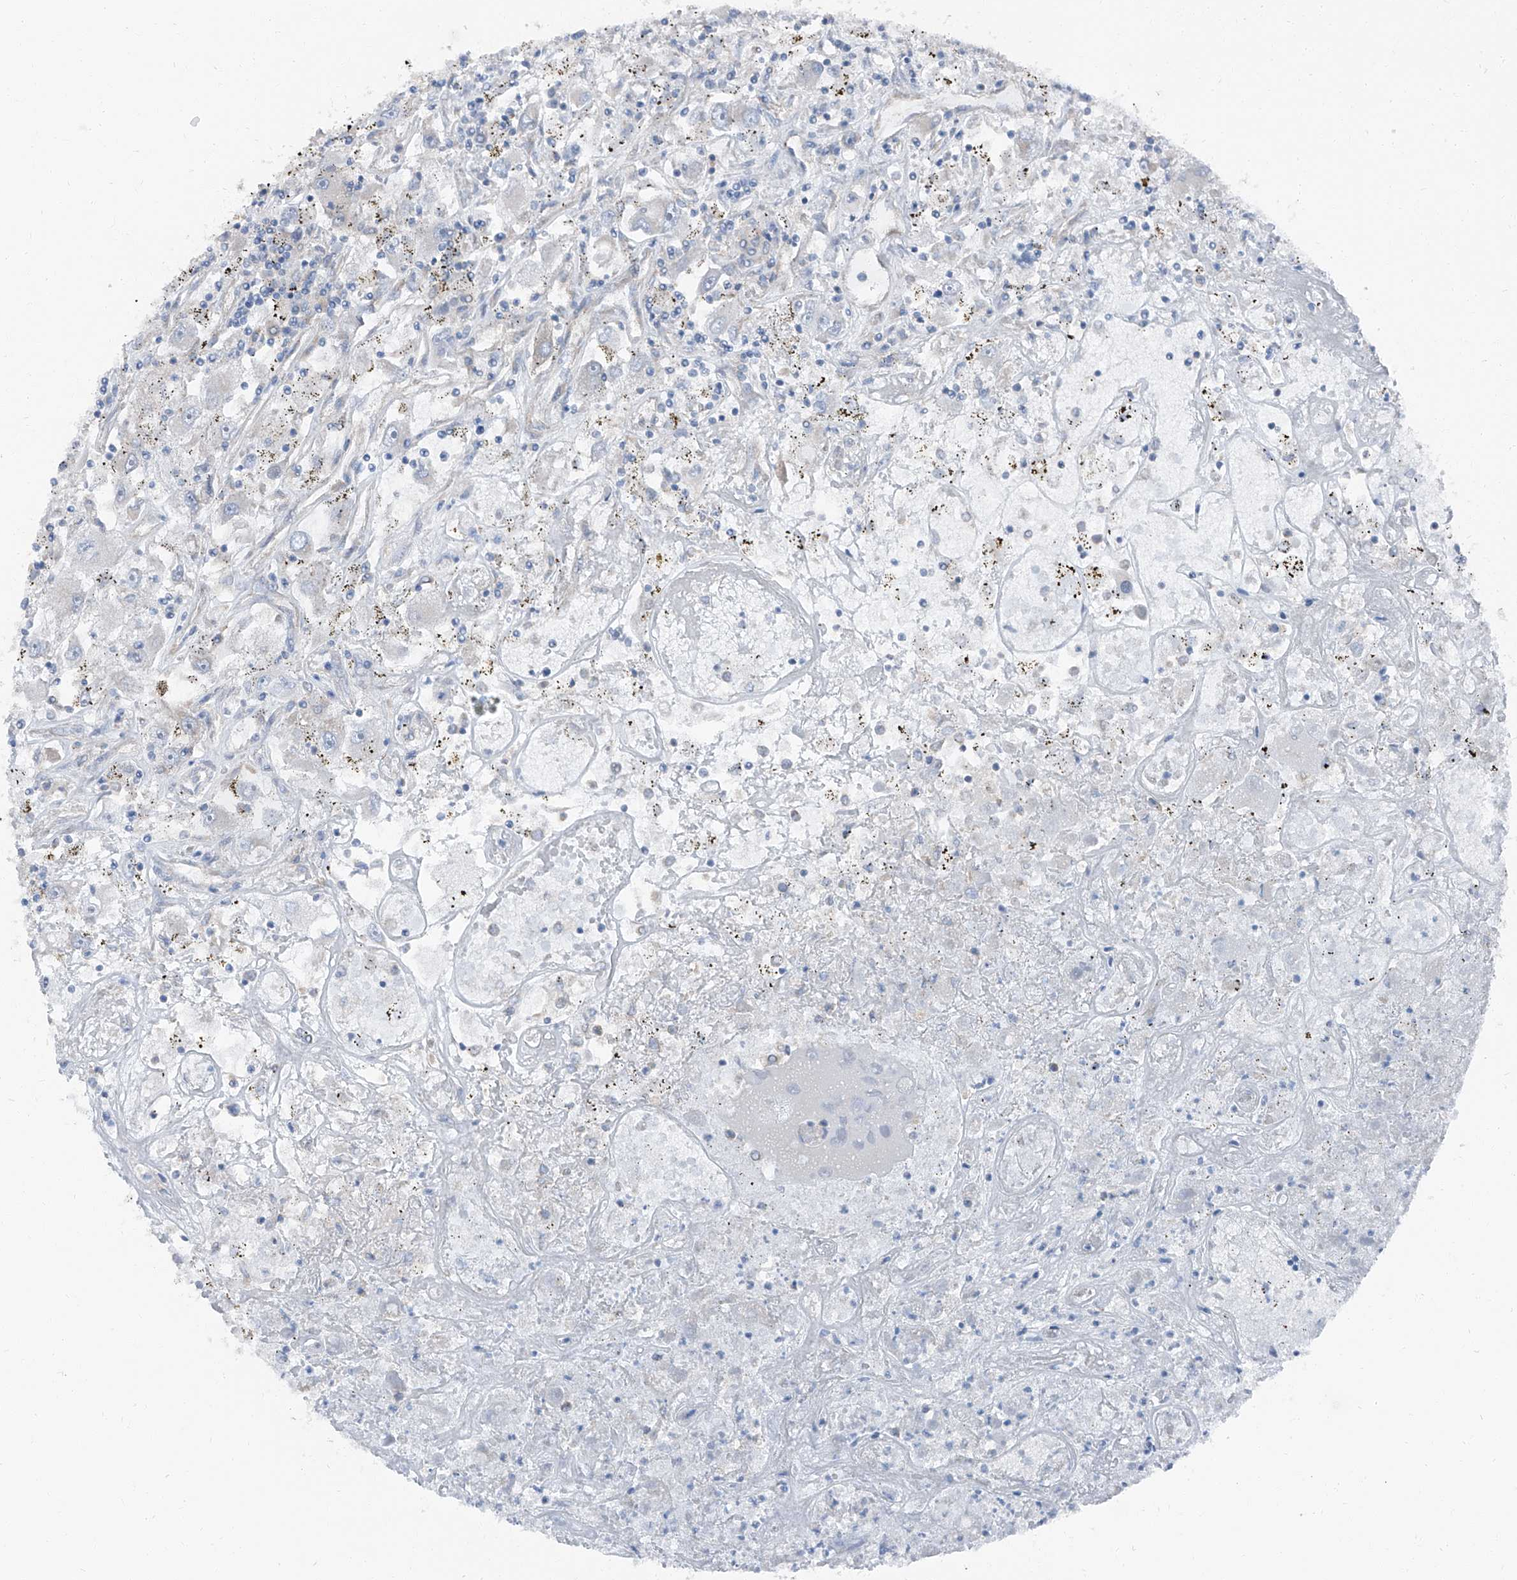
{"staining": {"intensity": "negative", "quantity": "none", "location": "none"}, "tissue": "renal cancer", "cell_type": "Tumor cells", "image_type": "cancer", "snomed": [{"axis": "morphology", "description": "Adenocarcinoma, NOS"}, {"axis": "topography", "description": "Kidney"}], "caption": "Adenocarcinoma (renal) was stained to show a protein in brown. There is no significant expression in tumor cells.", "gene": "GPR142", "patient": {"sex": "female", "age": 52}}